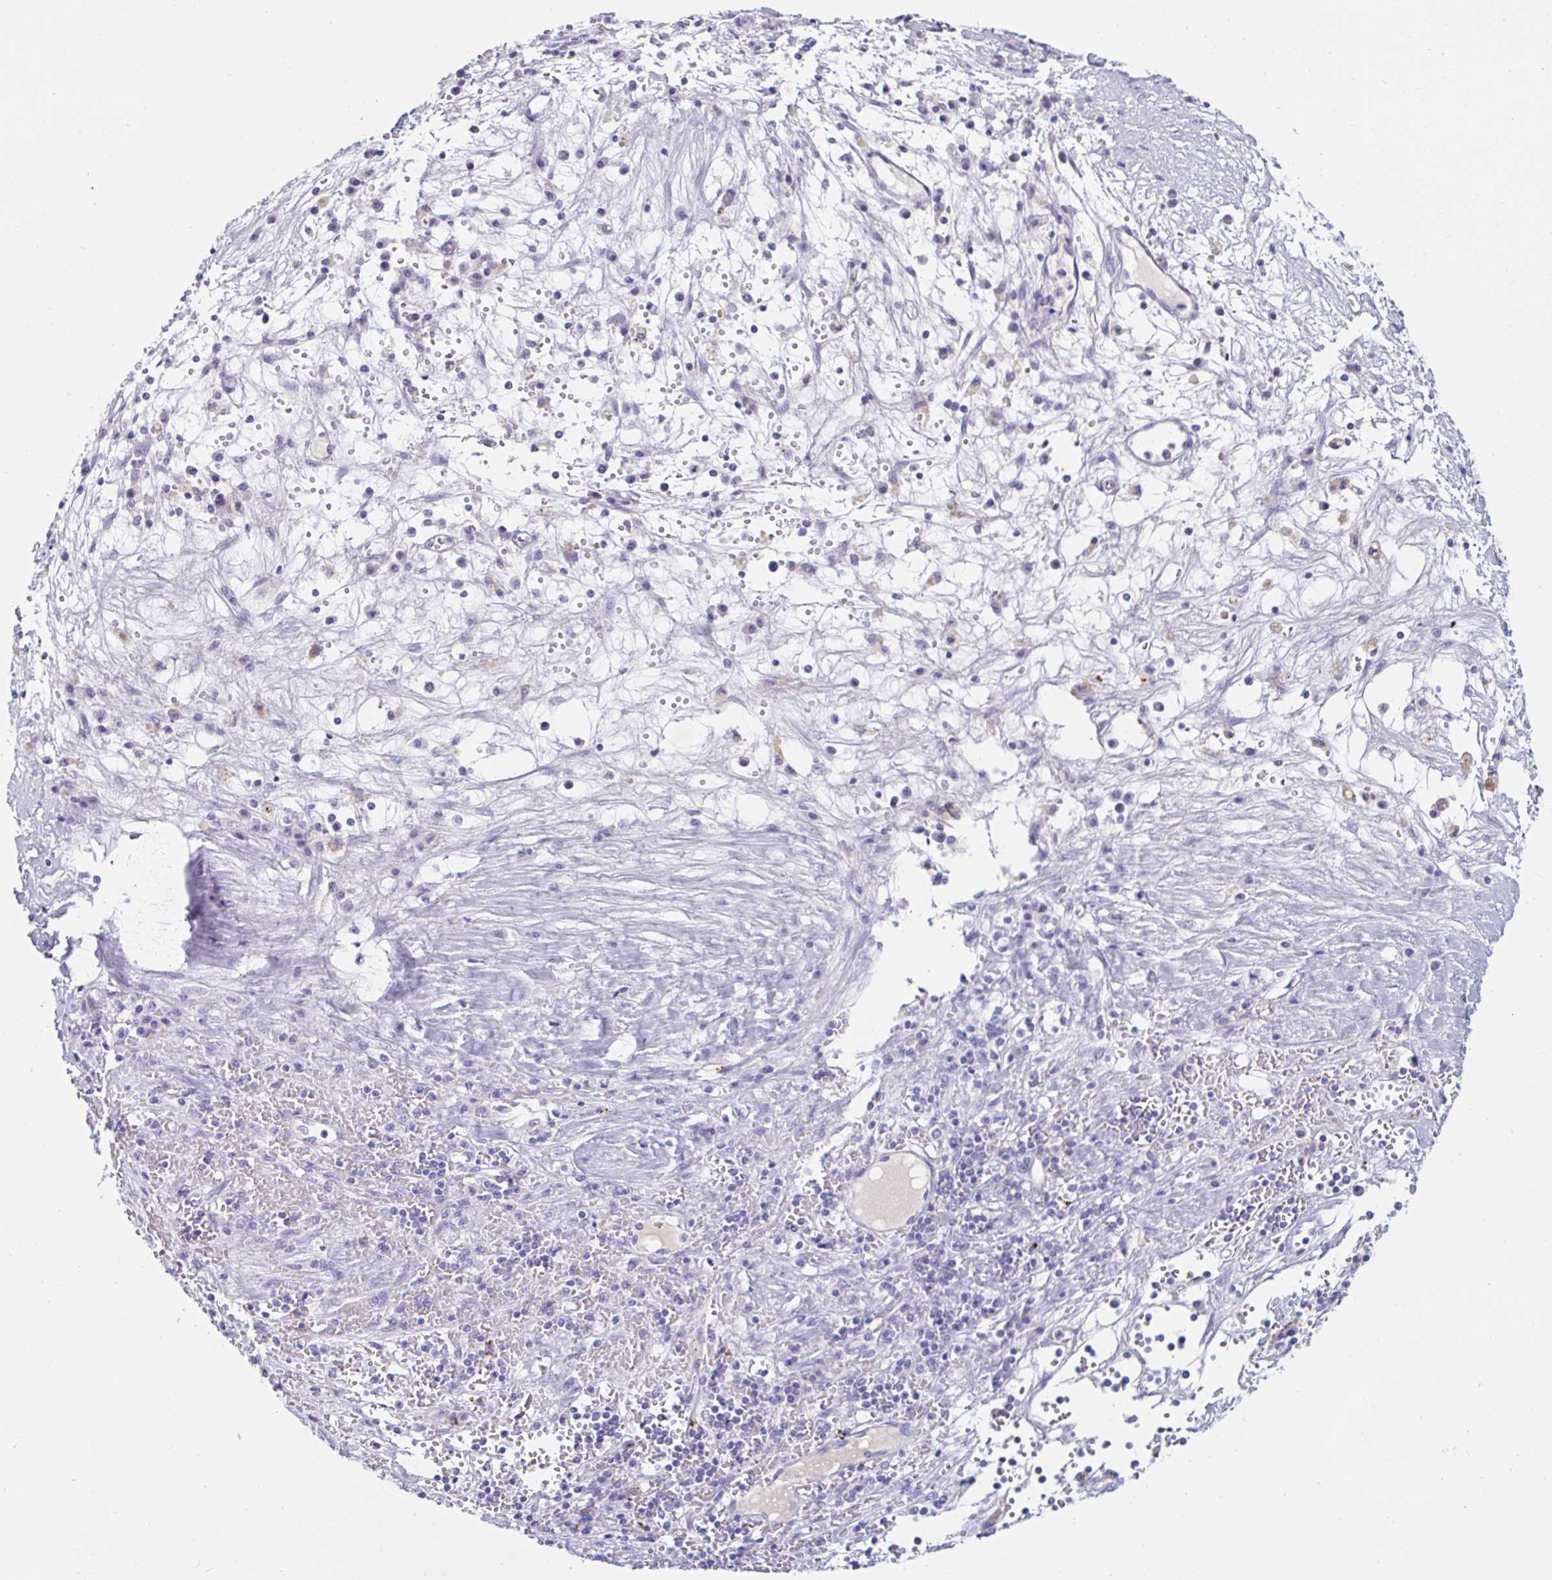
{"staining": {"intensity": "negative", "quantity": "none", "location": "none"}, "tissue": "liver cancer", "cell_type": "Tumor cells", "image_type": "cancer", "snomed": [{"axis": "morphology", "description": "Carcinoma, Hepatocellular, NOS"}, {"axis": "topography", "description": "Liver"}], "caption": "Immunohistochemical staining of human liver hepatocellular carcinoma reveals no significant staining in tumor cells.", "gene": "TEX44", "patient": {"sex": "female", "age": 77}}